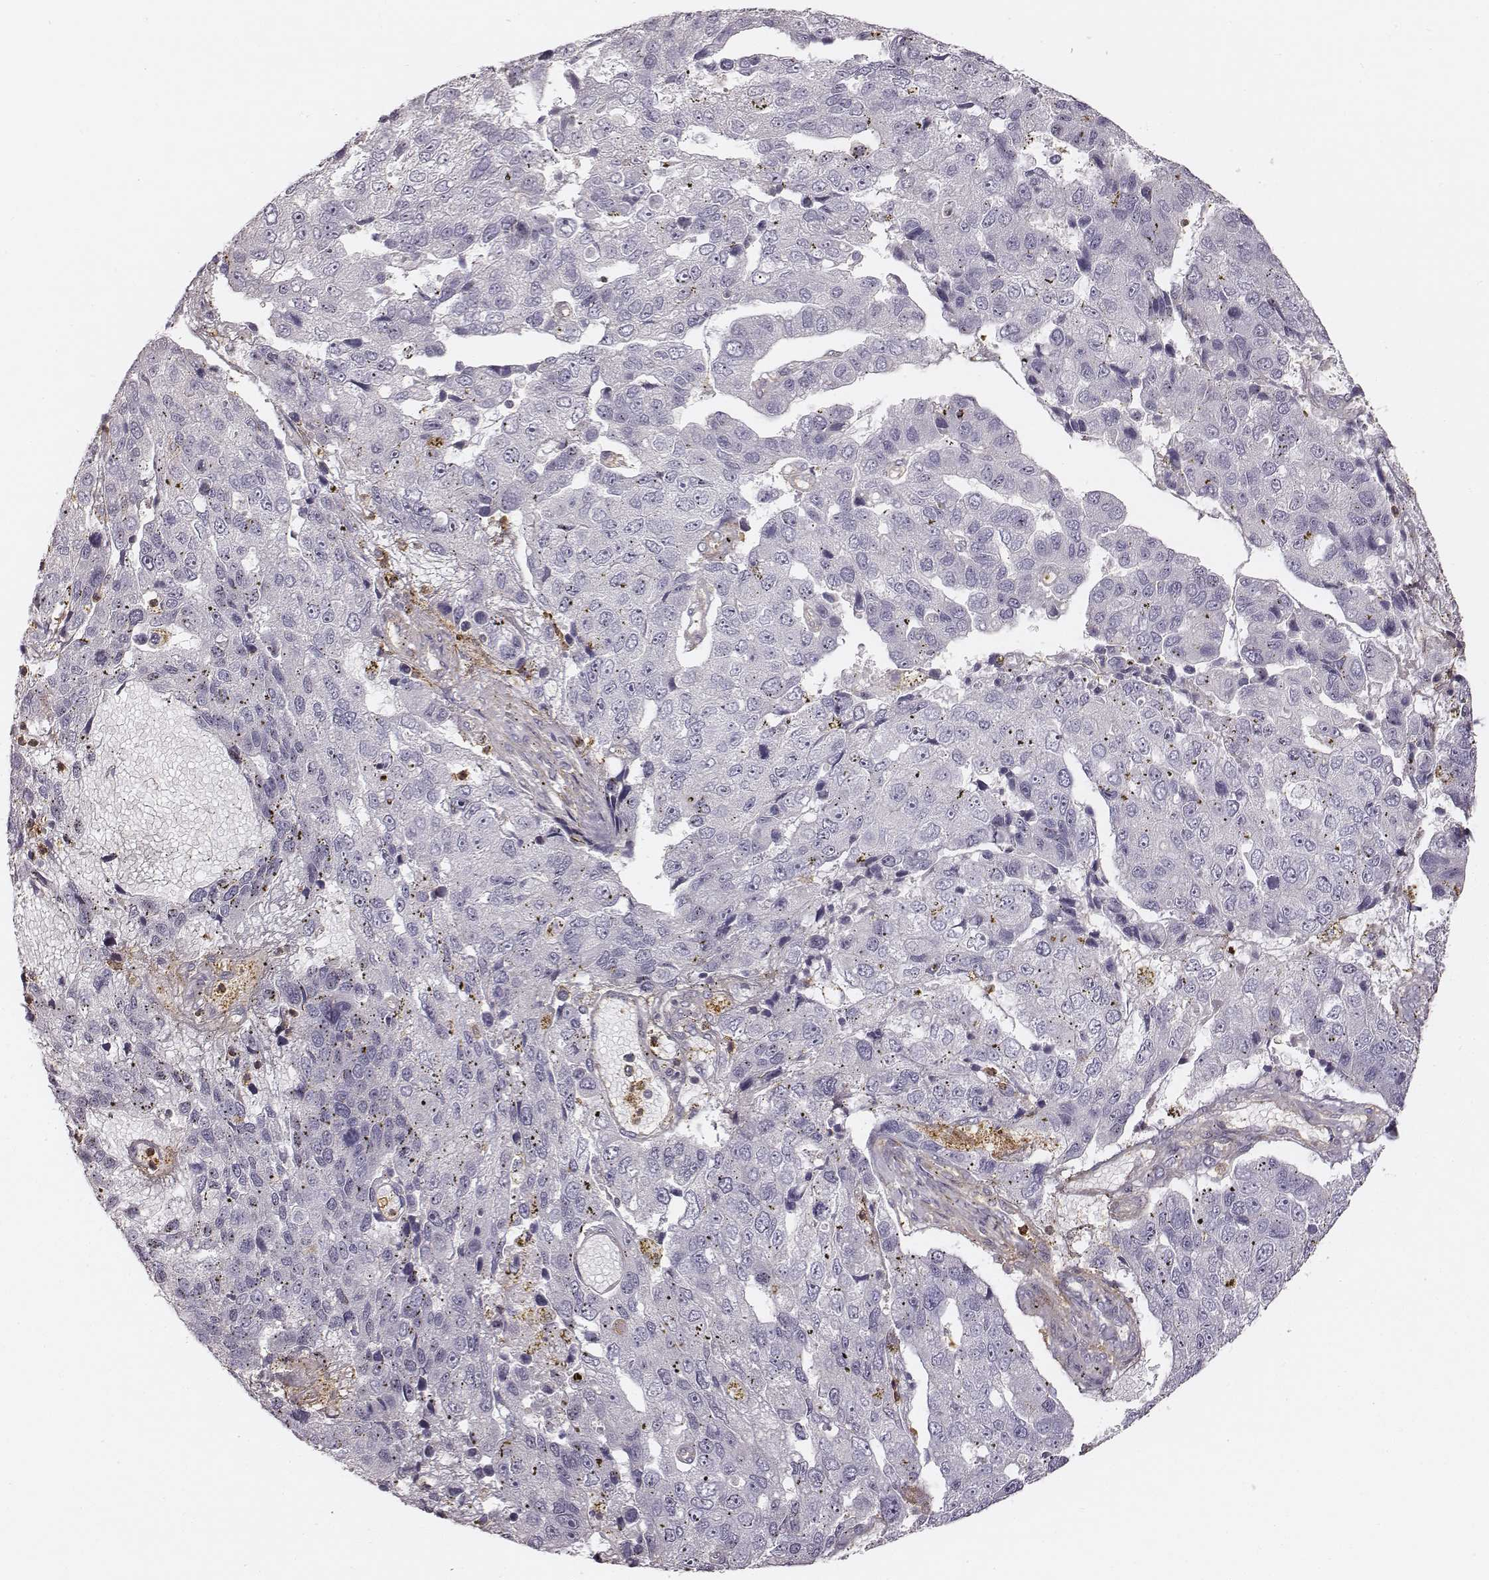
{"staining": {"intensity": "negative", "quantity": "none", "location": "none"}, "tissue": "pancreatic cancer", "cell_type": "Tumor cells", "image_type": "cancer", "snomed": [{"axis": "morphology", "description": "Adenocarcinoma, NOS"}, {"axis": "topography", "description": "Pancreas"}], "caption": "Micrograph shows no protein positivity in tumor cells of pancreatic adenocarcinoma tissue. The staining was performed using DAB (3,3'-diaminobenzidine) to visualize the protein expression in brown, while the nuclei were stained in blue with hematoxylin (Magnification: 20x).", "gene": "ZYX", "patient": {"sex": "female", "age": 61}}